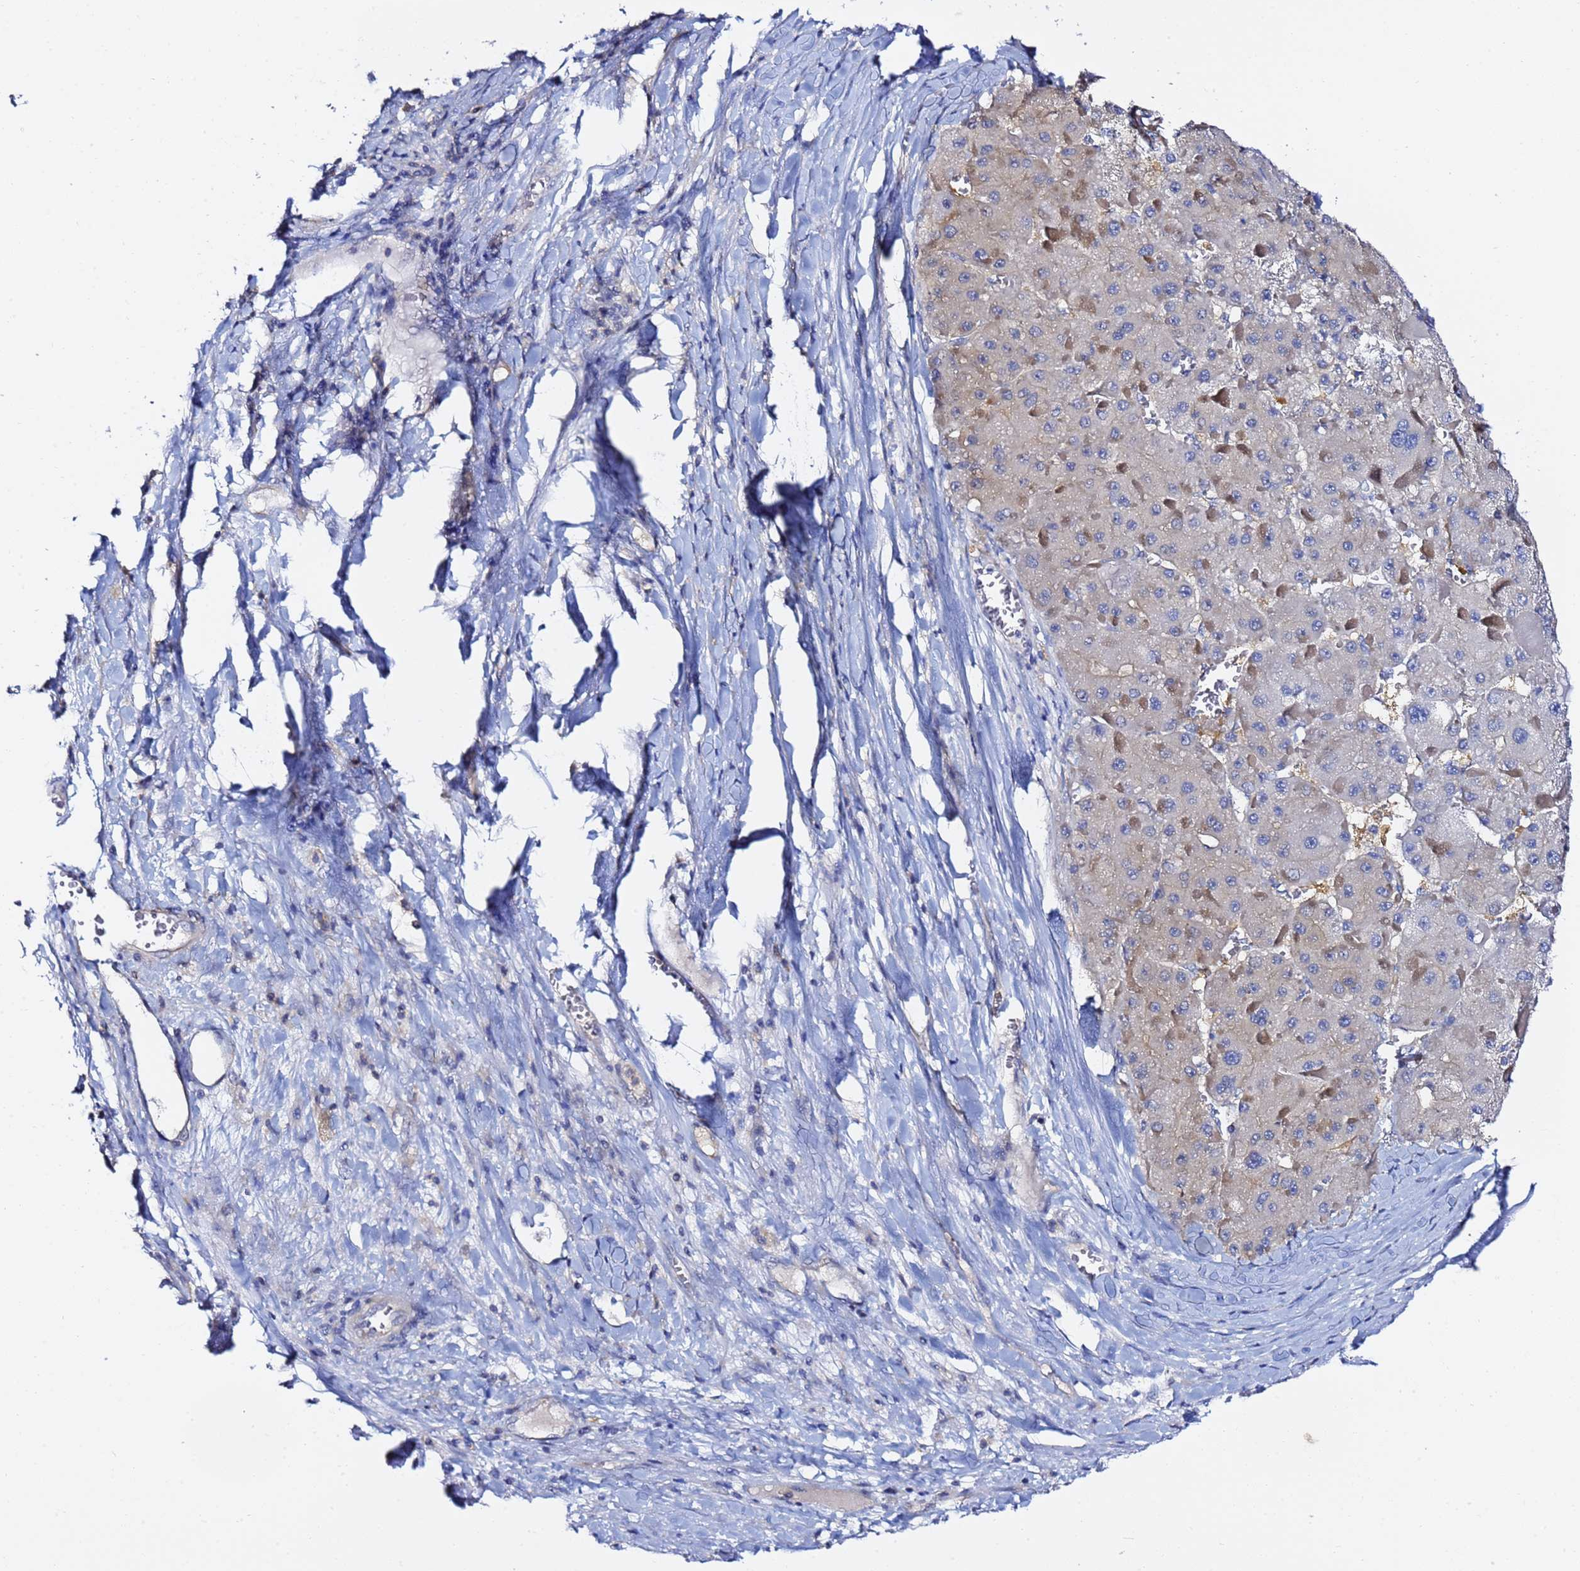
{"staining": {"intensity": "weak", "quantity": "25%-75%", "location": "cytoplasmic/membranous"}, "tissue": "liver cancer", "cell_type": "Tumor cells", "image_type": "cancer", "snomed": [{"axis": "morphology", "description": "Carcinoma, Hepatocellular, NOS"}, {"axis": "topography", "description": "Liver"}], "caption": "Immunohistochemistry (IHC) staining of hepatocellular carcinoma (liver), which exhibits low levels of weak cytoplasmic/membranous positivity in approximately 25%-75% of tumor cells indicating weak cytoplasmic/membranous protein positivity. The staining was performed using DAB (3,3'-diaminobenzidine) (brown) for protein detection and nuclei were counterstained in hematoxylin (blue).", "gene": "LENG1", "patient": {"sex": "female", "age": 73}}